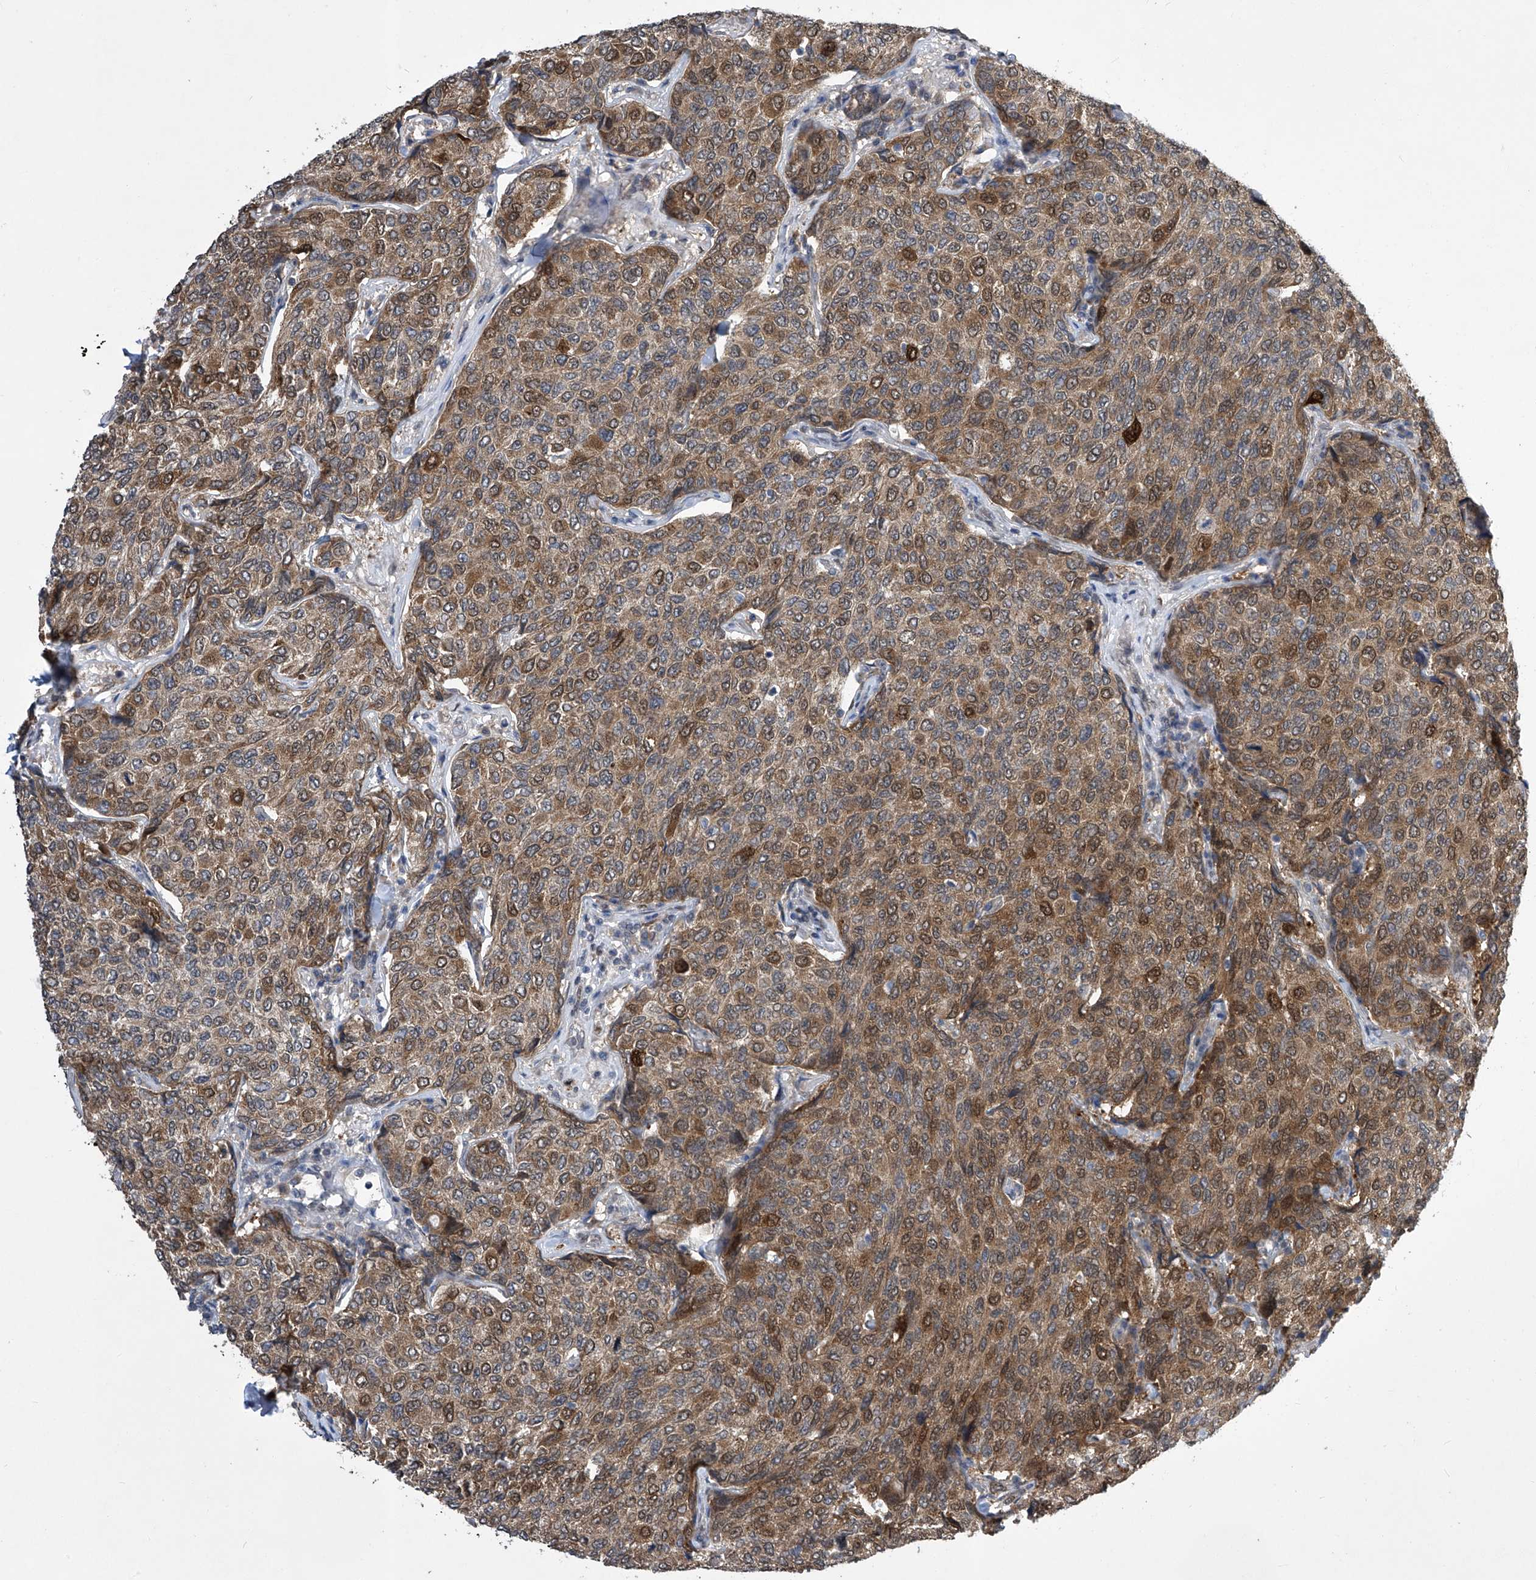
{"staining": {"intensity": "moderate", "quantity": ">75%", "location": "cytoplasmic/membranous,nuclear"}, "tissue": "breast cancer", "cell_type": "Tumor cells", "image_type": "cancer", "snomed": [{"axis": "morphology", "description": "Duct carcinoma"}, {"axis": "topography", "description": "Breast"}], "caption": "Immunohistochemical staining of human breast invasive ductal carcinoma exhibits medium levels of moderate cytoplasmic/membranous and nuclear protein staining in about >75% of tumor cells.", "gene": "CETN2", "patient": {"sex": "female", "age": 55}}